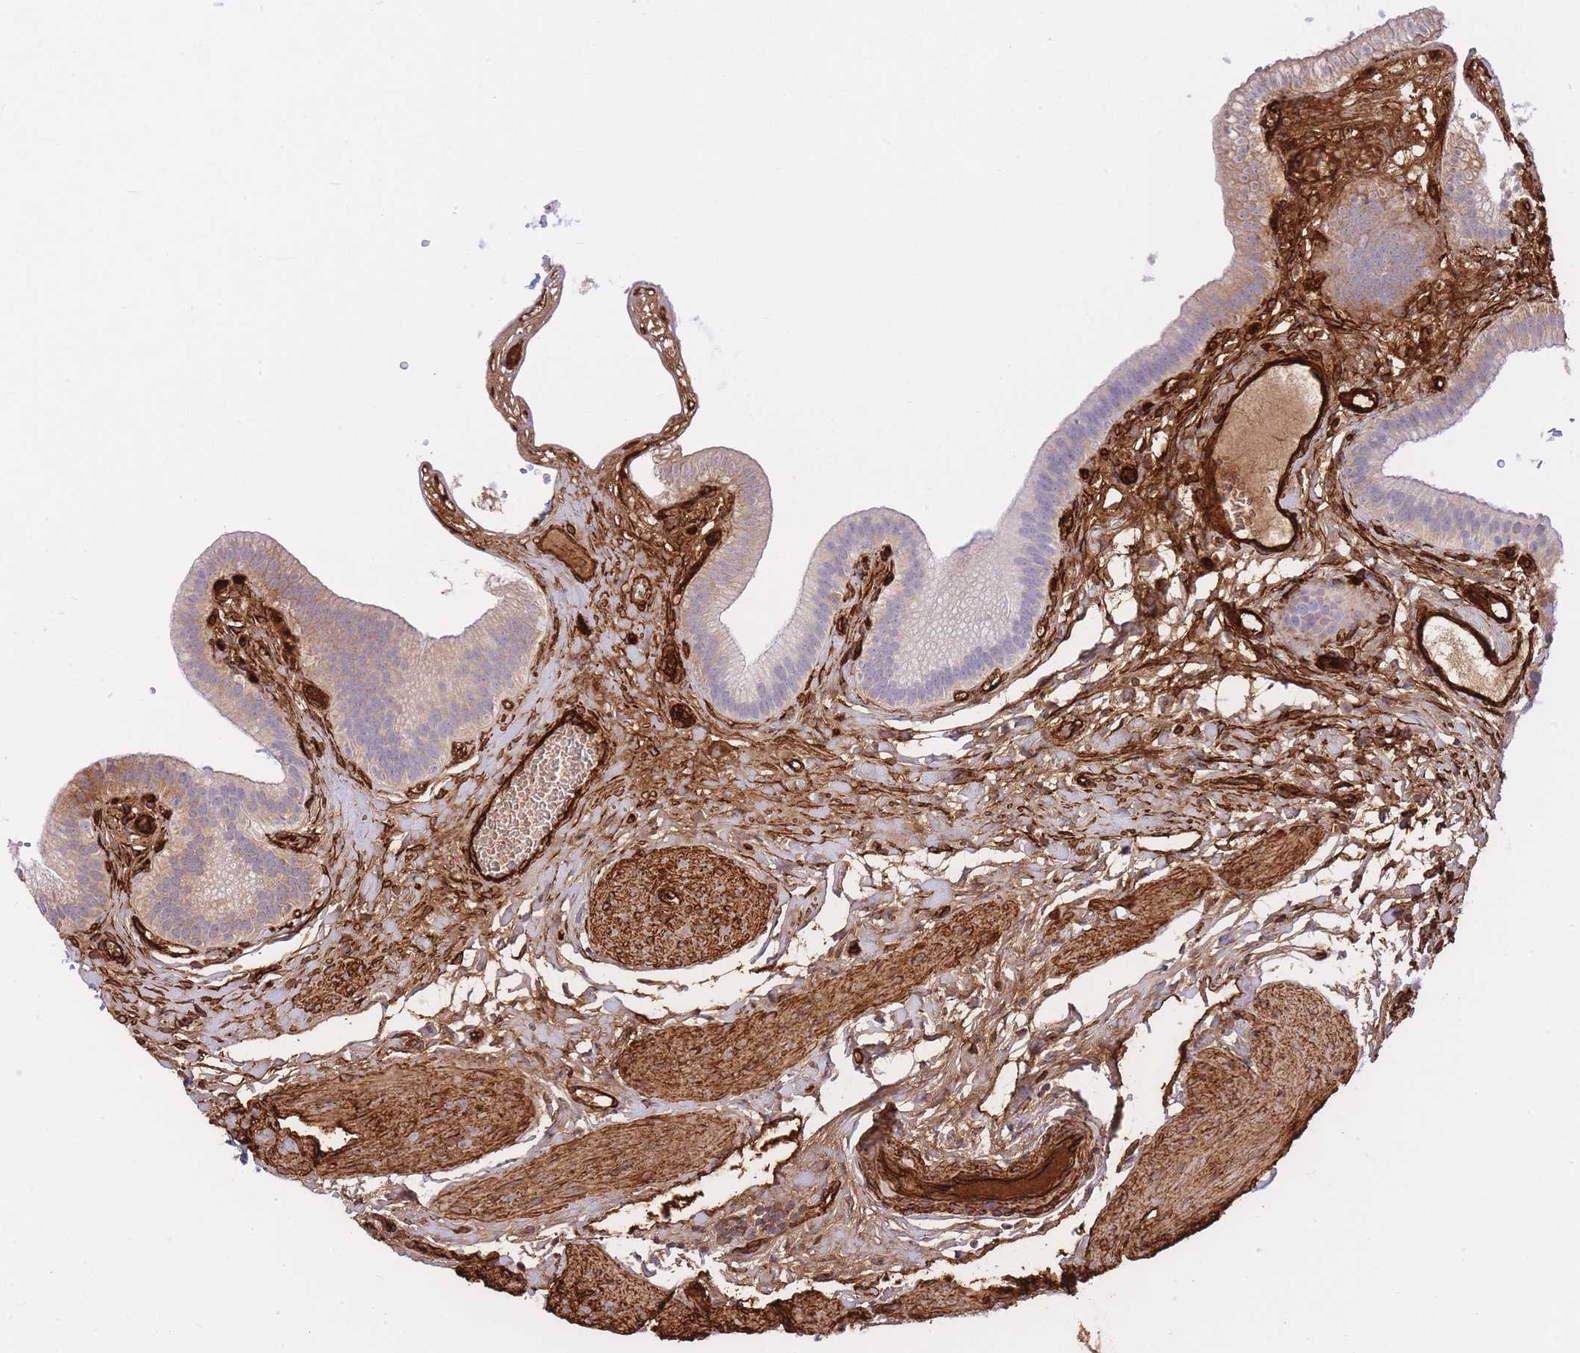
{"staining": {"intensity": "weak", "quantity": "<25%", "location": "cytoplasmic/membranous"}, "tissue": "gallbladder", "cell_type": "Glandular cells", "image_type": "normal", "snomed": [{"axis": "morphology", "description": "Normal tissue, NOS"}, {"axis": "topography", "description": "Gallbladder"}], "caption": "An IHC micrograph of benign gallbladder is shown. There is no staining in glandular cells of gallbladder.", "gene": "CAVIN1", "patient": {"sex": "female", "age": 54}}